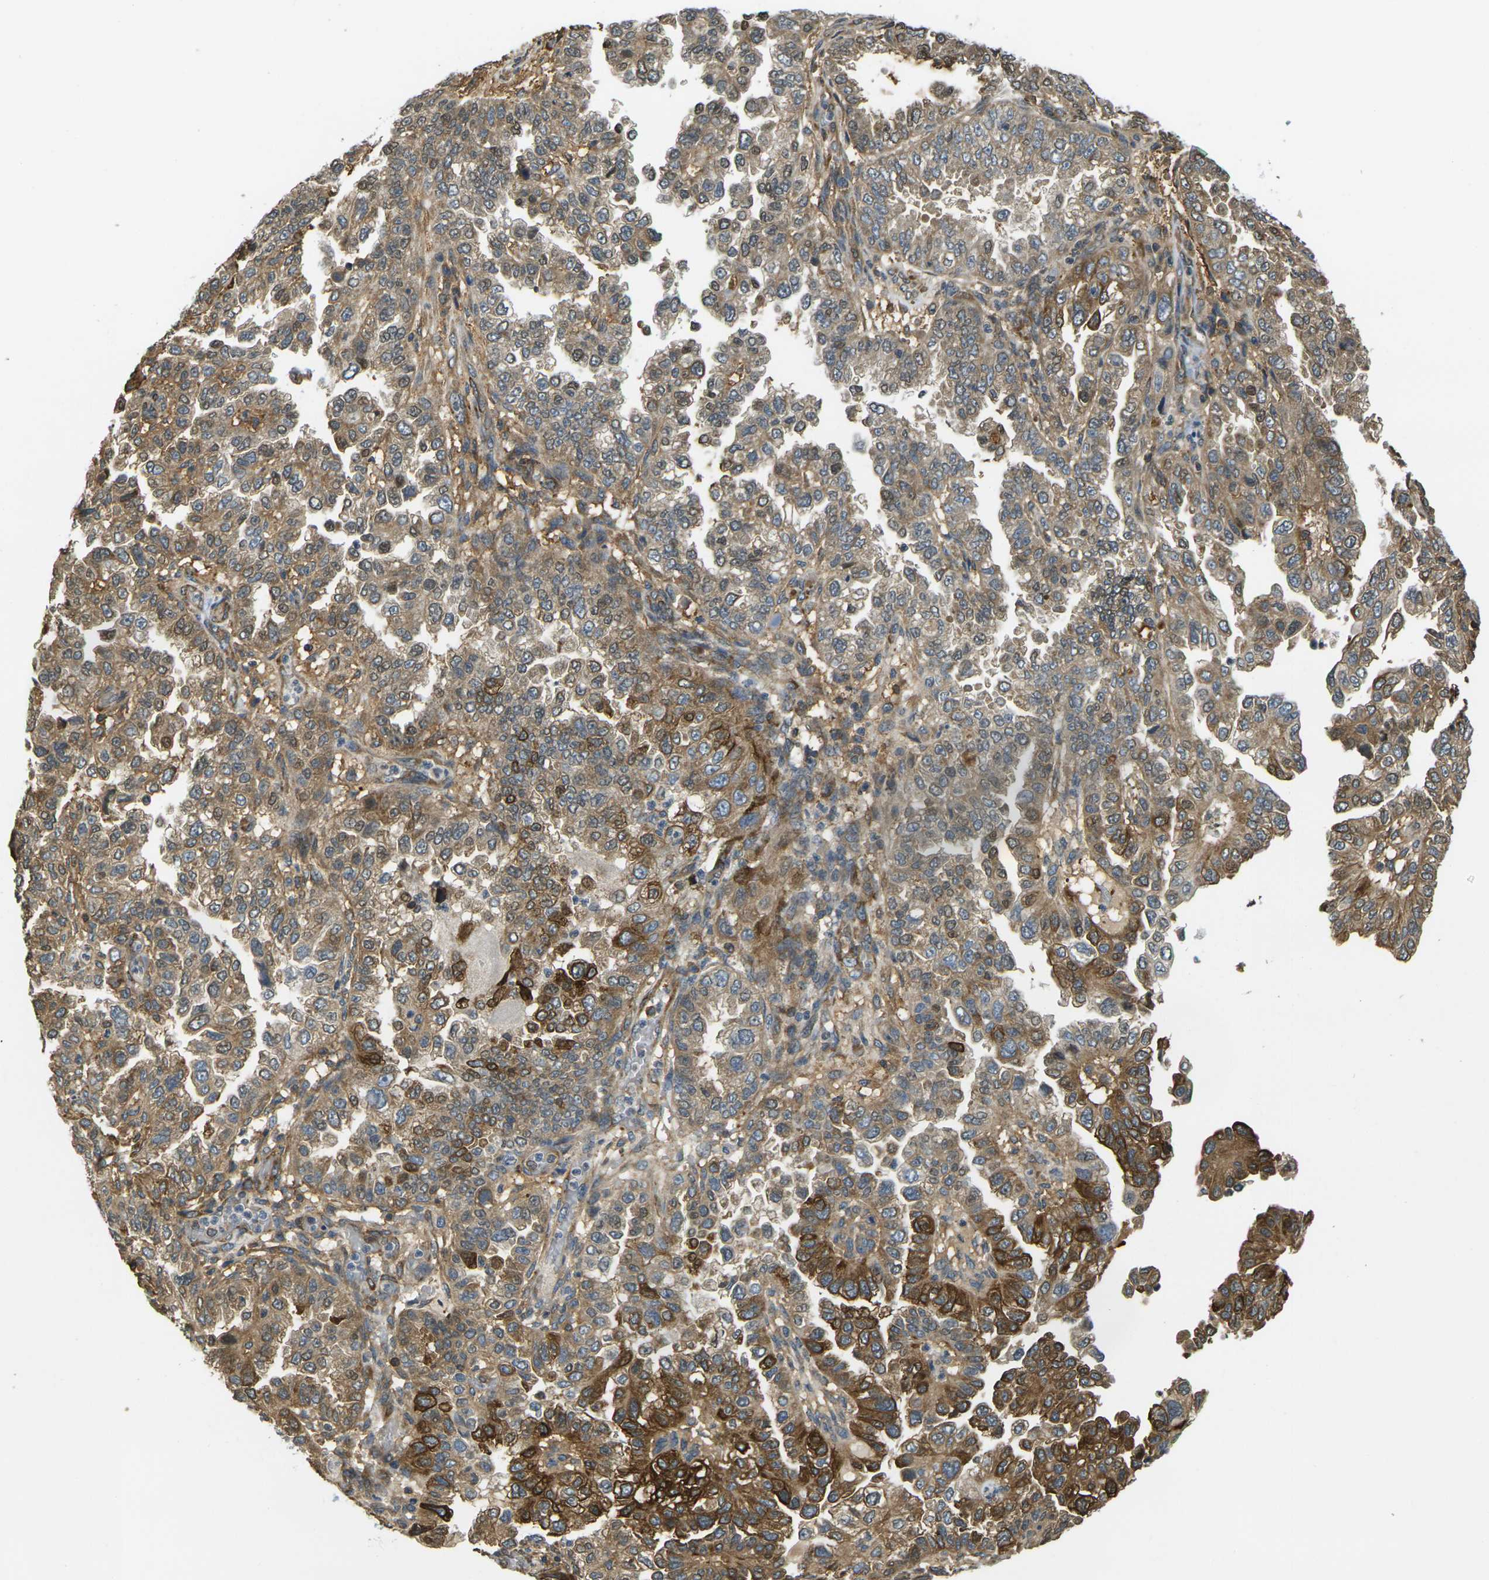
{"staining": {"intensity": "moderate", "quantity": ">75%", "location": "cytoplasmic/membranous"}, "tissue": "endometrial cancer", "cell_type": "Tumor cells", "image_type": "cancer", "snomed": [{"axis": "morphology", "description": "Adenocarcinoma, NOS"}, {"axis": "topography", "description": "Endometrium"}], "caption": "The photomicrograph exhibits staining of endometrial cancer (adenocarcinoma), revealing moderate cytoplasmic/membranous protein positivity (brown color) within tumor cells.", "gene": "CAST", "patient": {"sex": "female", "age": 85}}